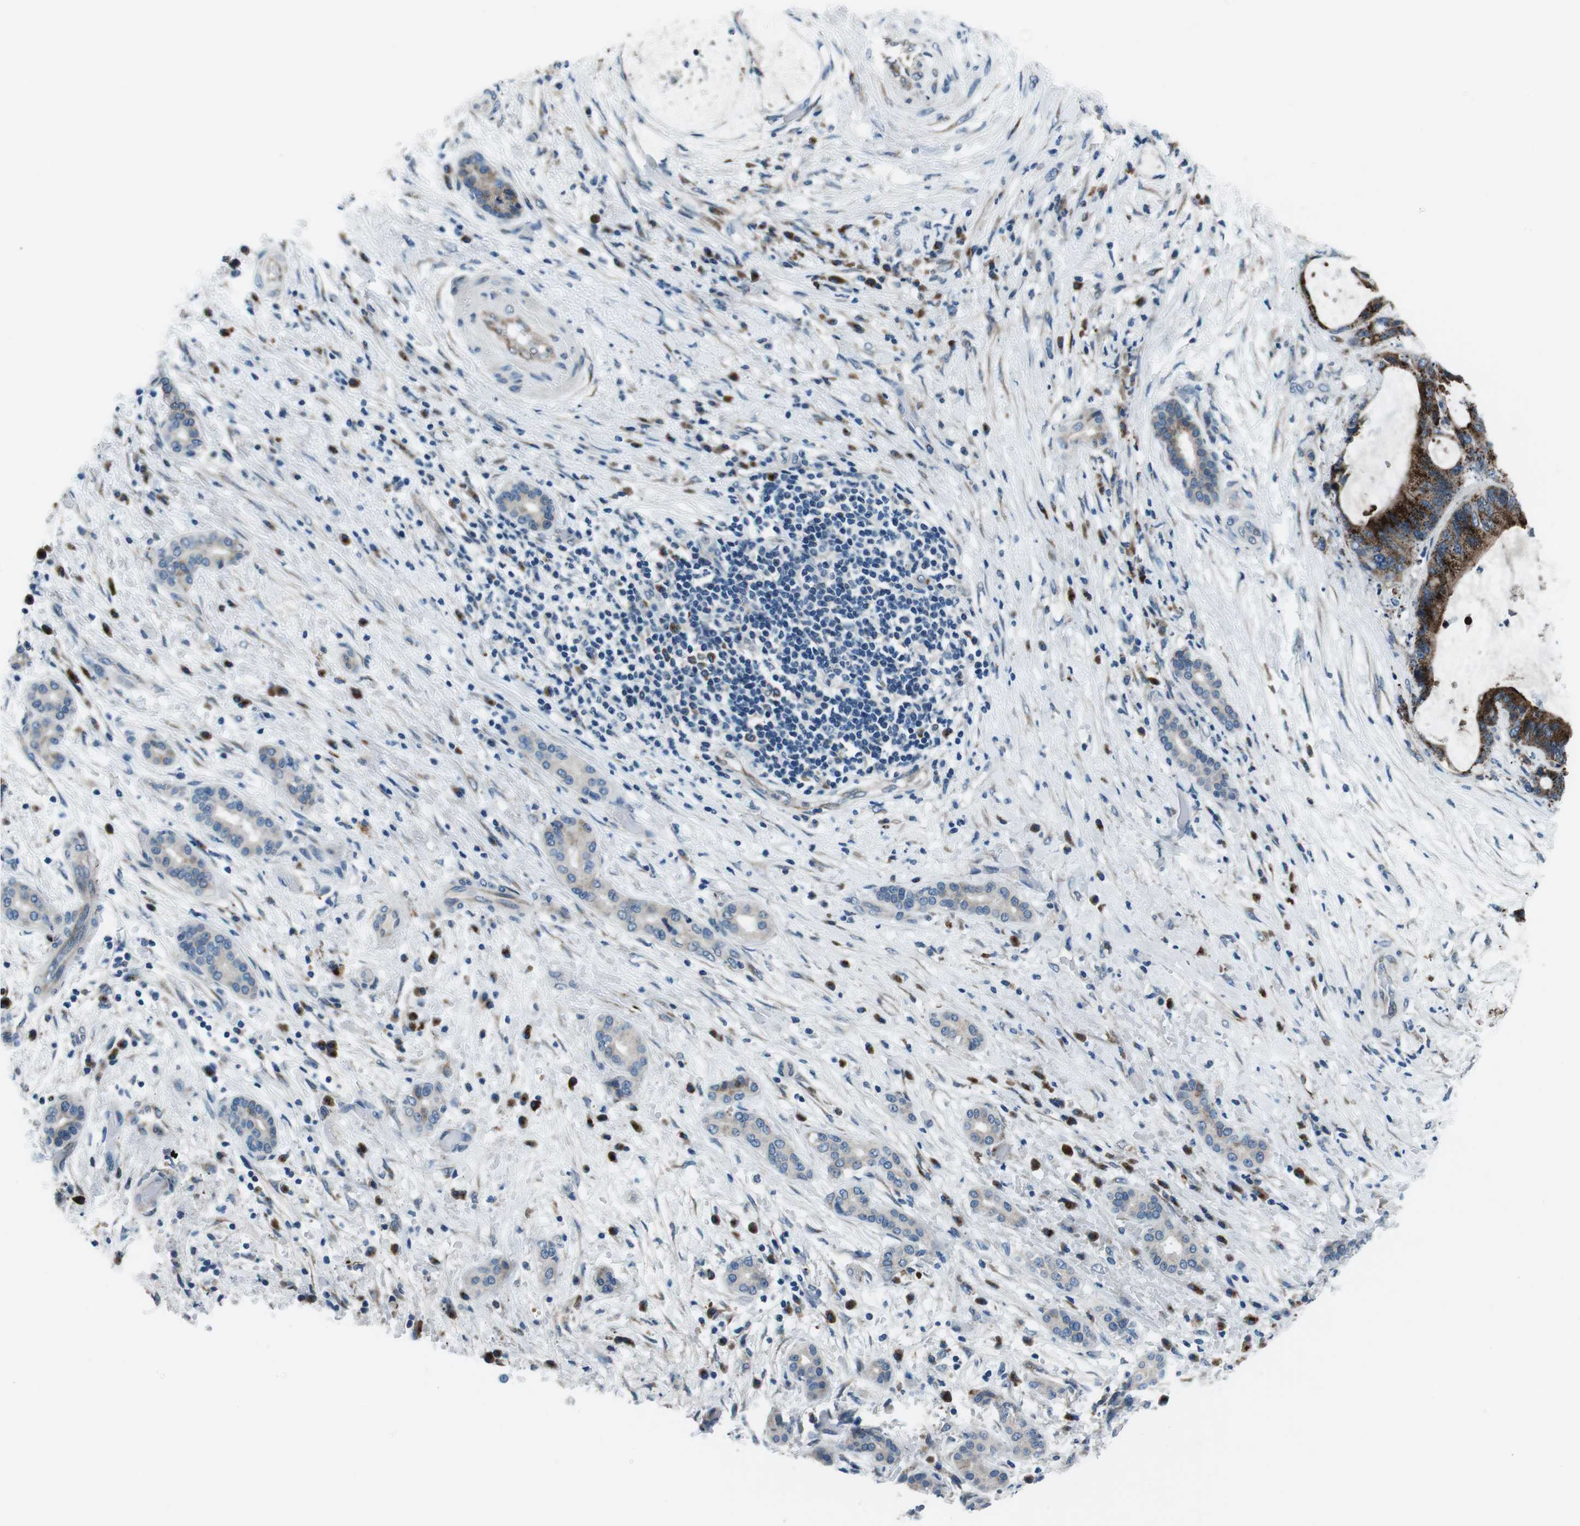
{"staining": {"intensity": "strong", "quantity": ">75%", "location": "cytoplasmic/membranous"}, "tissue": "liver cancer", "cell_type": "Tumor cells", "image_type": "cancer", "snomed": [{"axis": "morphology", "description": "Cholangiocarcinoma"}, {"axis": "topography", "description": "Liver"}], "caption": "This histopathology image exhibits immunohistochemistry staining of liver cancer (cholangiocarcinoma), with high strong cytoplasmic/membranous positivity in approximately >75% of tumor cells.", "gene": "NUCB2", "patient": {"sex": "female", "age": 73}}